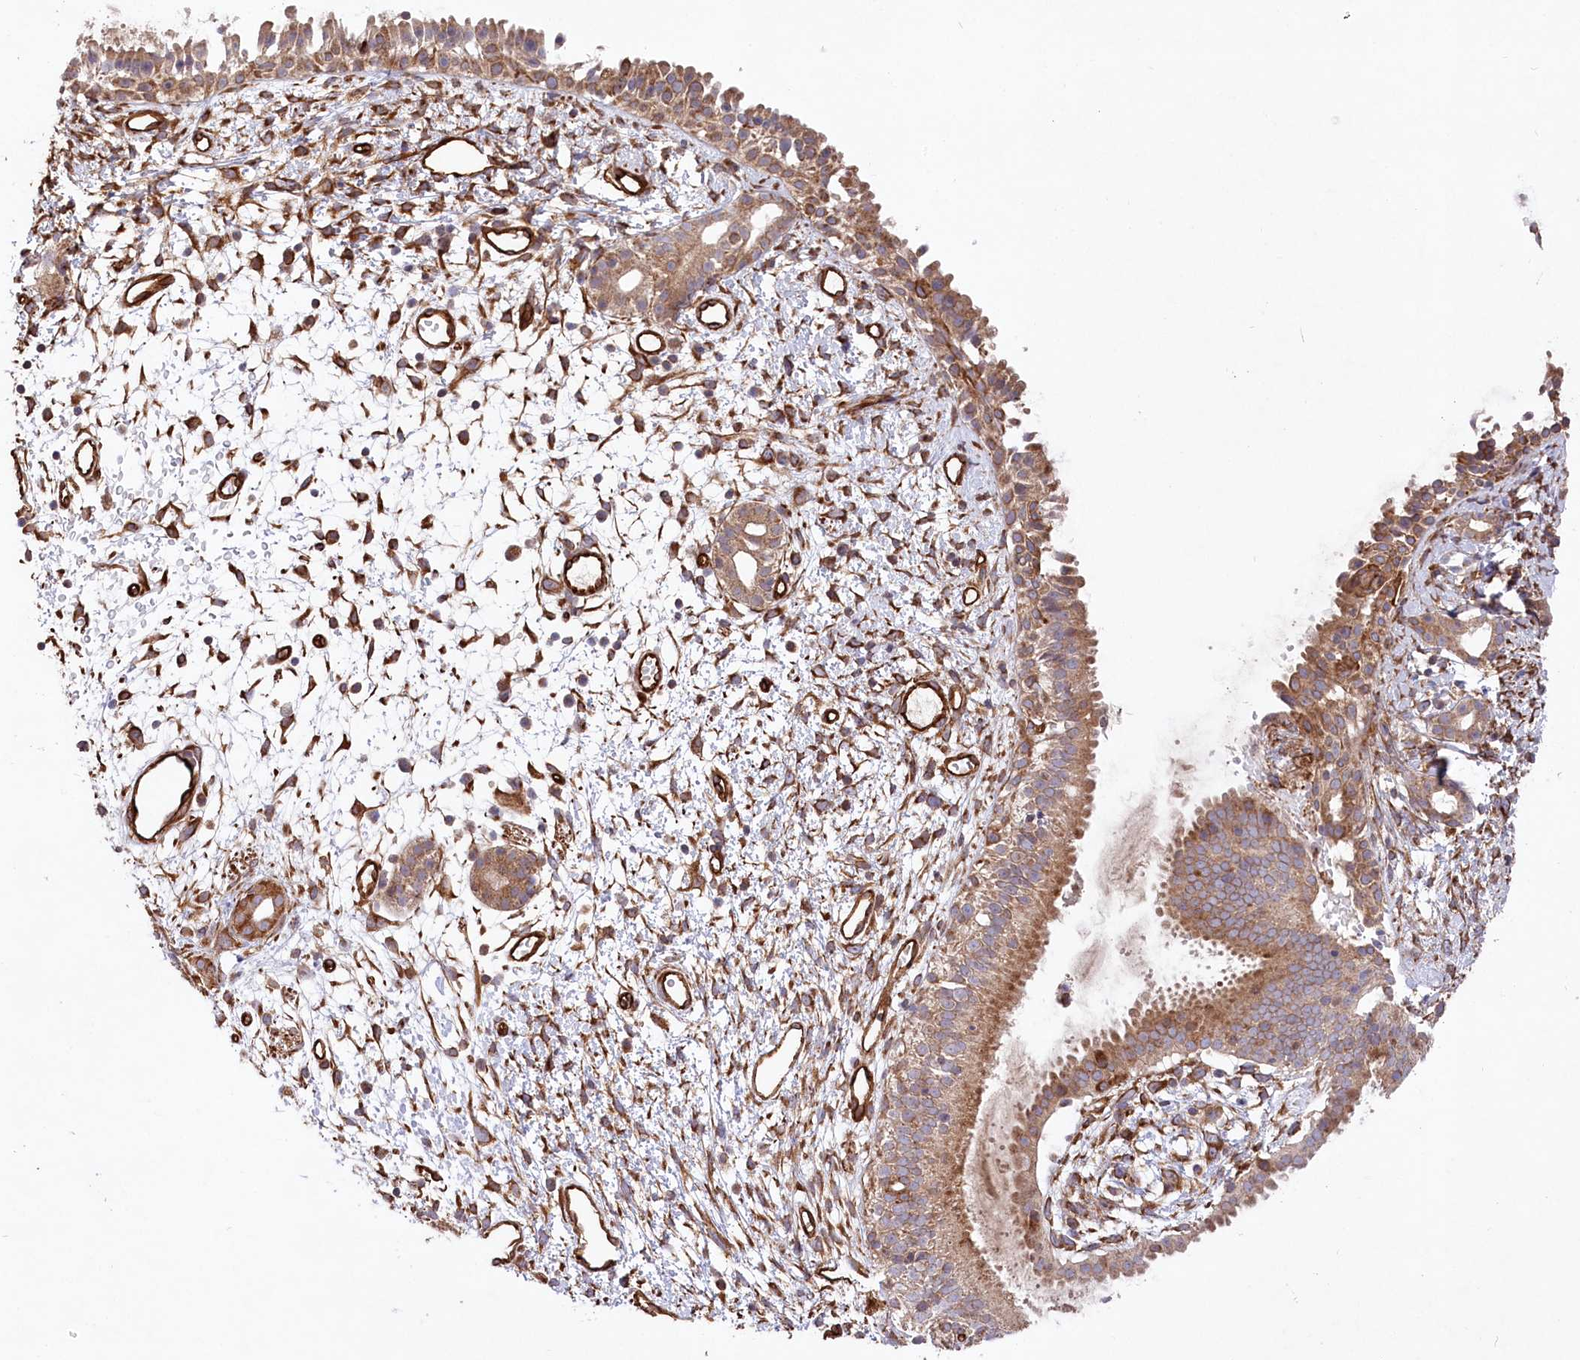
{"staining": {"intensity": "moderate", "quantity": ">75%", "location": "cytoplasmic/membranous"}, "tissue": "nasopharynx", "cell_type": "Respiratory epithelial cells", "image_type": "normal", "snomed": [{"axis": "morphology", "description": "Normal tissue, NOS"}, {"axis": "topography", "description": "Nasopharynx"}], "caption": "Respiratory epithelial cells reveal medium levels of moderate cytoplasmic/membranous staining in about >75% of cells in normal nasopharynx.", "gene": "MTPAP", "patient": {"sex": "male", "age": 22}}